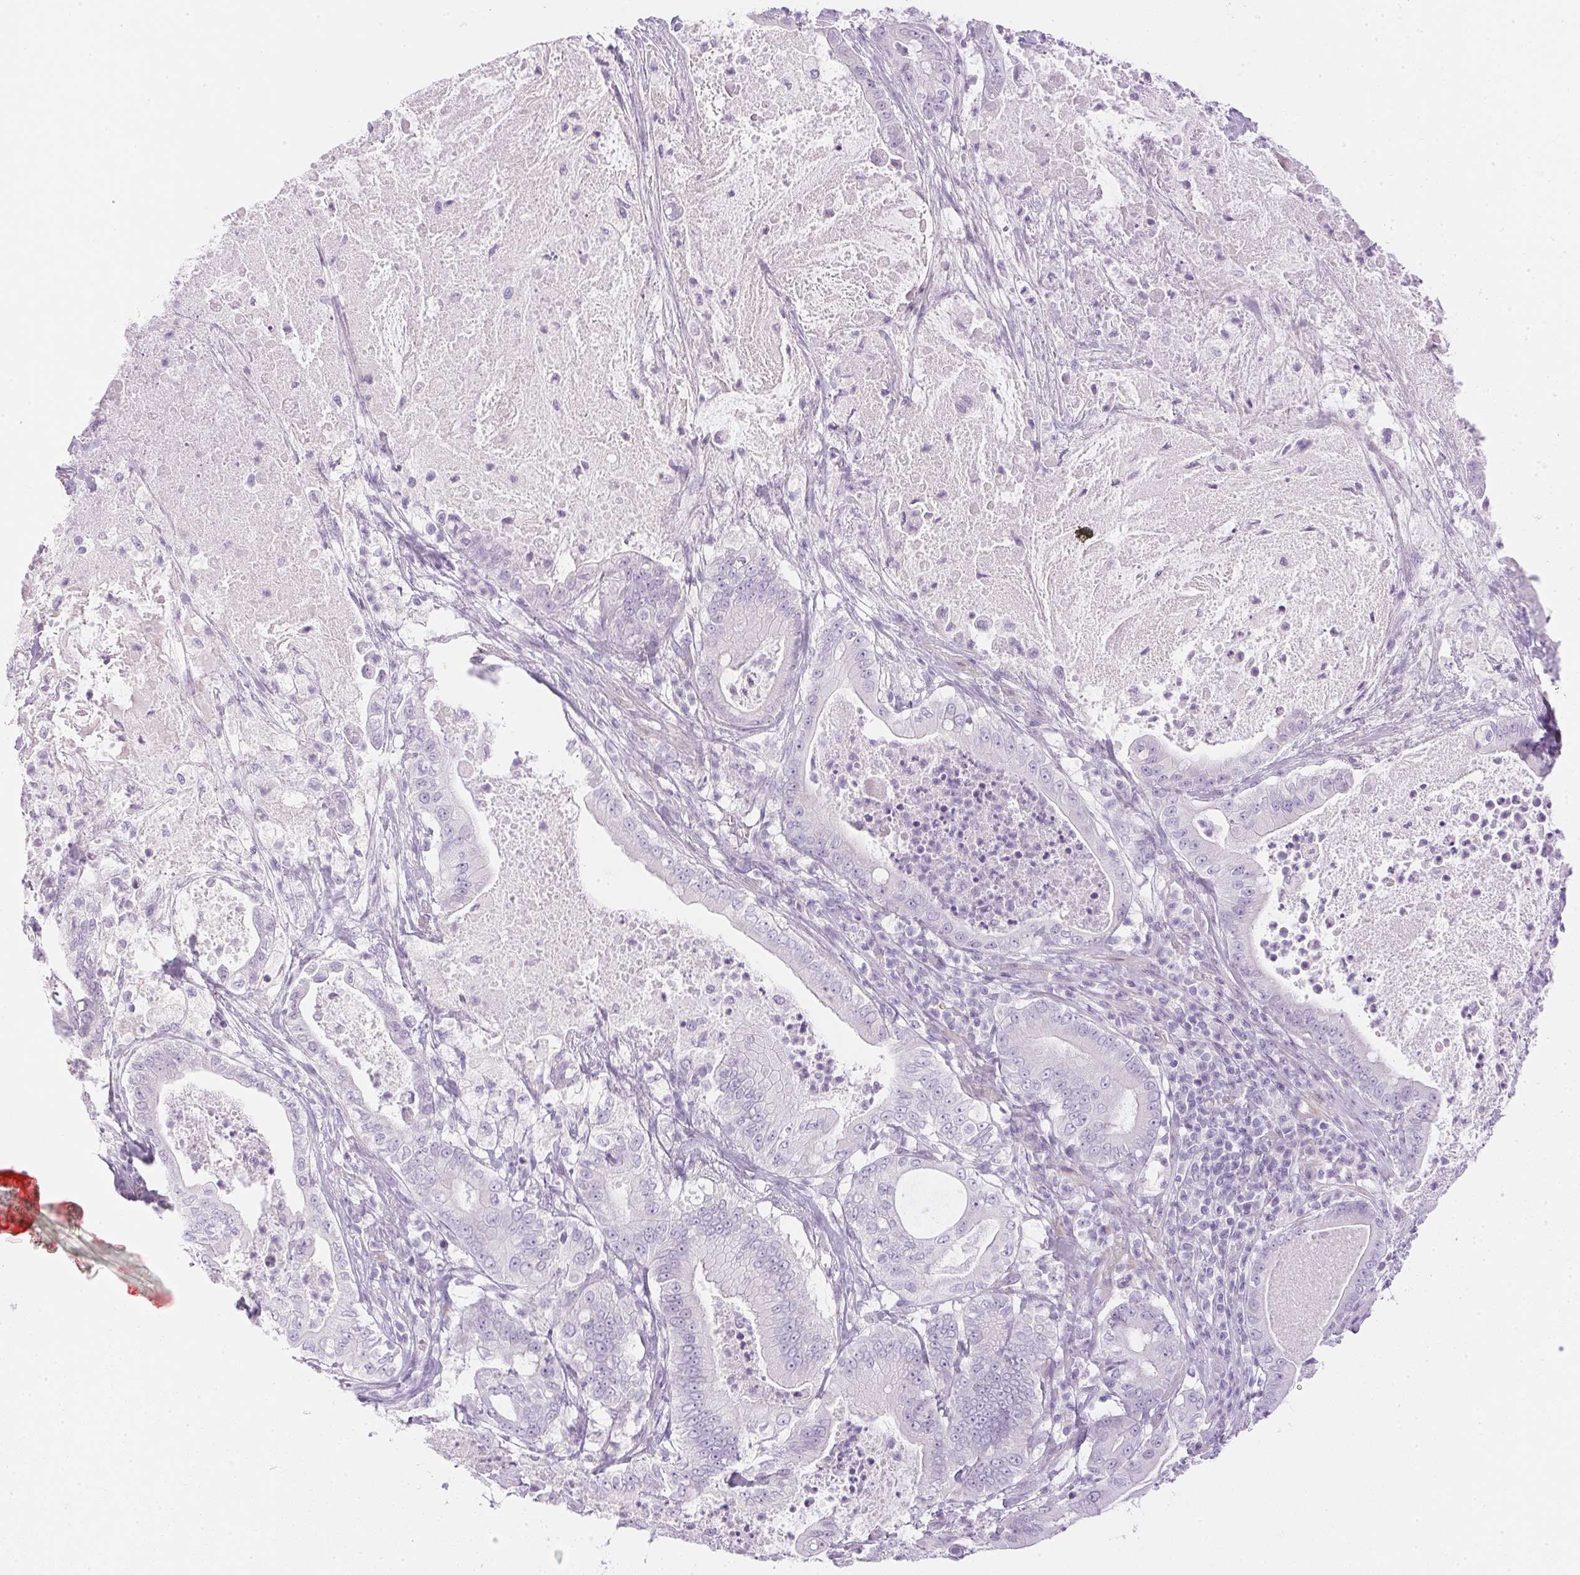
{"staining": {"intensity": "negative", "quantity": "none", "location": "none"}, "tissue": "pancreatic cancer", "cell_type": "Tumor cells", "image_type": "cancer", "snomed": [{"axis": "morphology", "description": "Adenocarcinoma, NOS"}, {"axis": "topography", "description": "Pancreas"}], "caption": "An IHC micrograph of pancreatic cancer (adenocarcinoma) is shown. There is no staining in tumor cells of pancreatic cancer (adenocarcinoma).", "gene": "CTRL", "patient": {"sex": "male", "age": 71}}